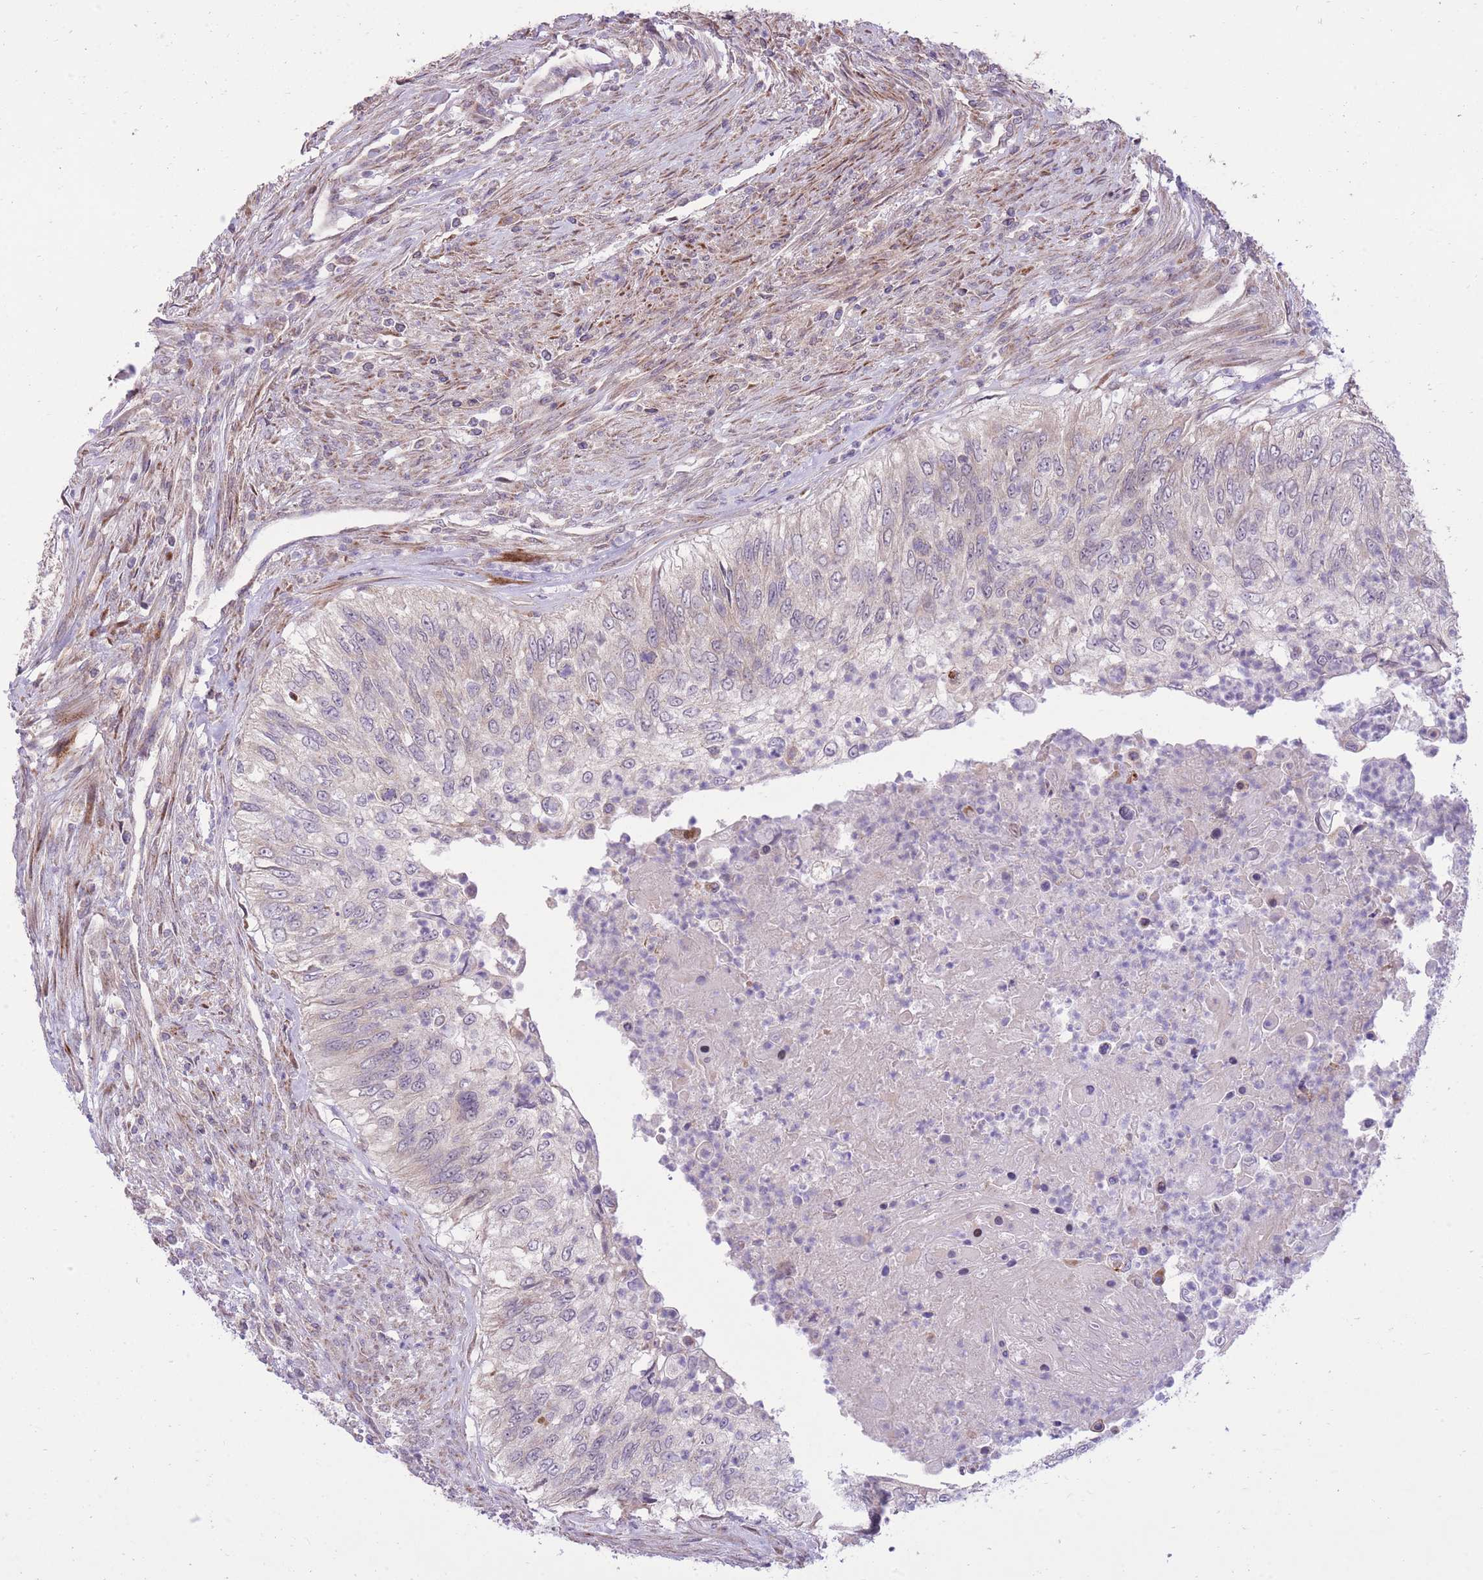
{"staining": {"intensity": "negative", "quantity": "none", "location": "none"}, "tissue": "urothelial cancer", "cell_type": "Tumor cells", "image_type": "cancer", "snomed": [{"axis": "morphology", "description": "Urothelial carcinoma, High grade"}, {"axis": "topography", "description": "Urinary bladder"}], "caption": "Tumor cells show no significant protein expression in high-grade urothelial carcinoma.", "gene": "SLC4A4", "patient": {"sex": "female", "age": 60}}